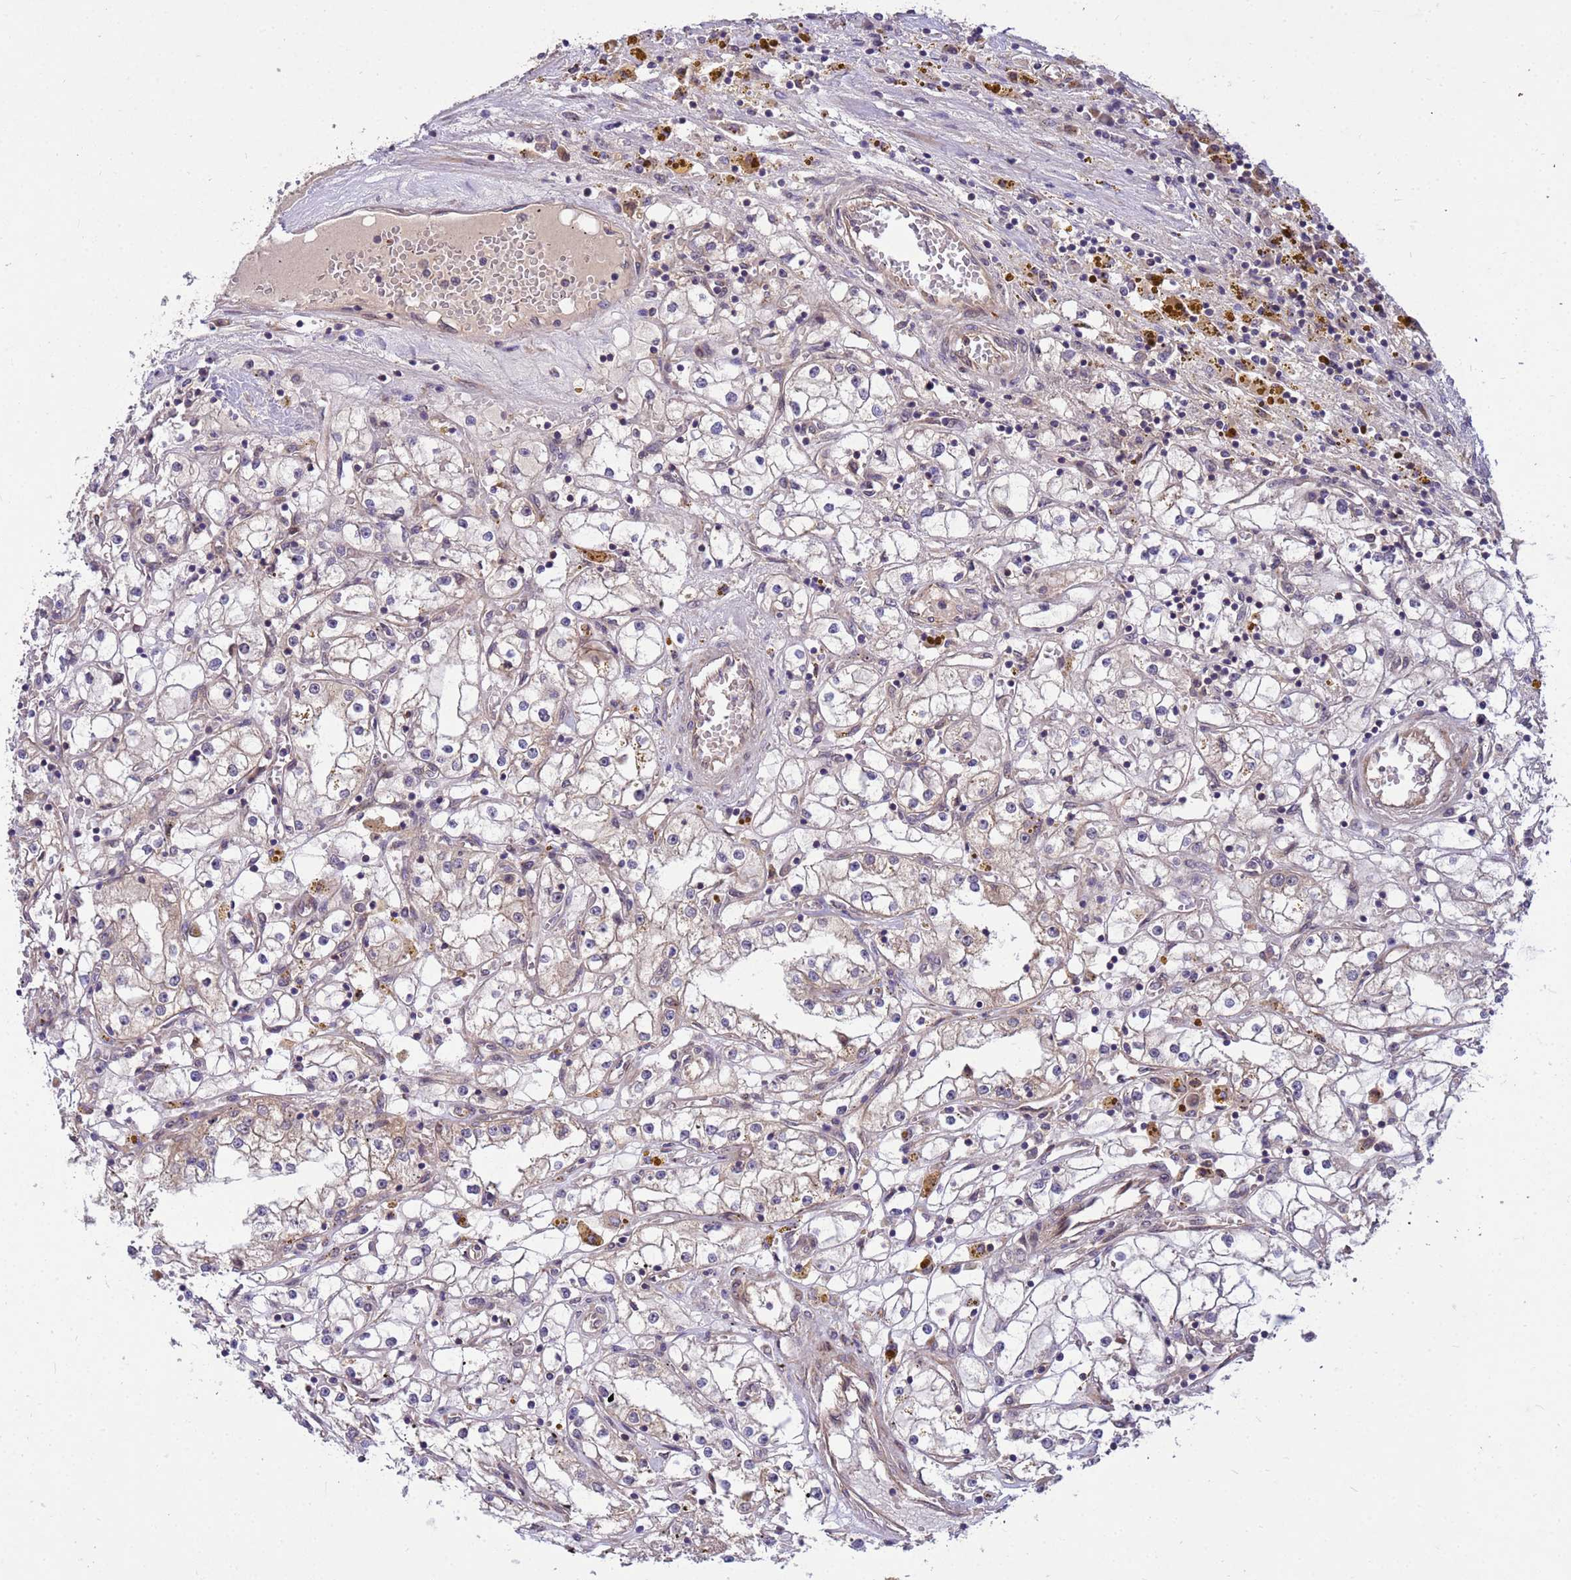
{"staining": {"intensity": "weak", "quantity": "<25%", "location": "cytoplasmic/membranous"}, "tissue": "renal cancer", "cell_type": "Tumor cells", "image_type": "cancer", "snomed": [{"axis": "morphology", "description": "Adenocarcinoma, NOS"}, {"axis": "topography", "description": "Kidney"}], "caption": "High power microscopy histopathology image of an immunohistochemistry (IHC) micrograph of renal cancer, revealing no significant staining in tumor cells.", "gene": "PPP2CB", "patient": {"sex": "male", "age": 56}}